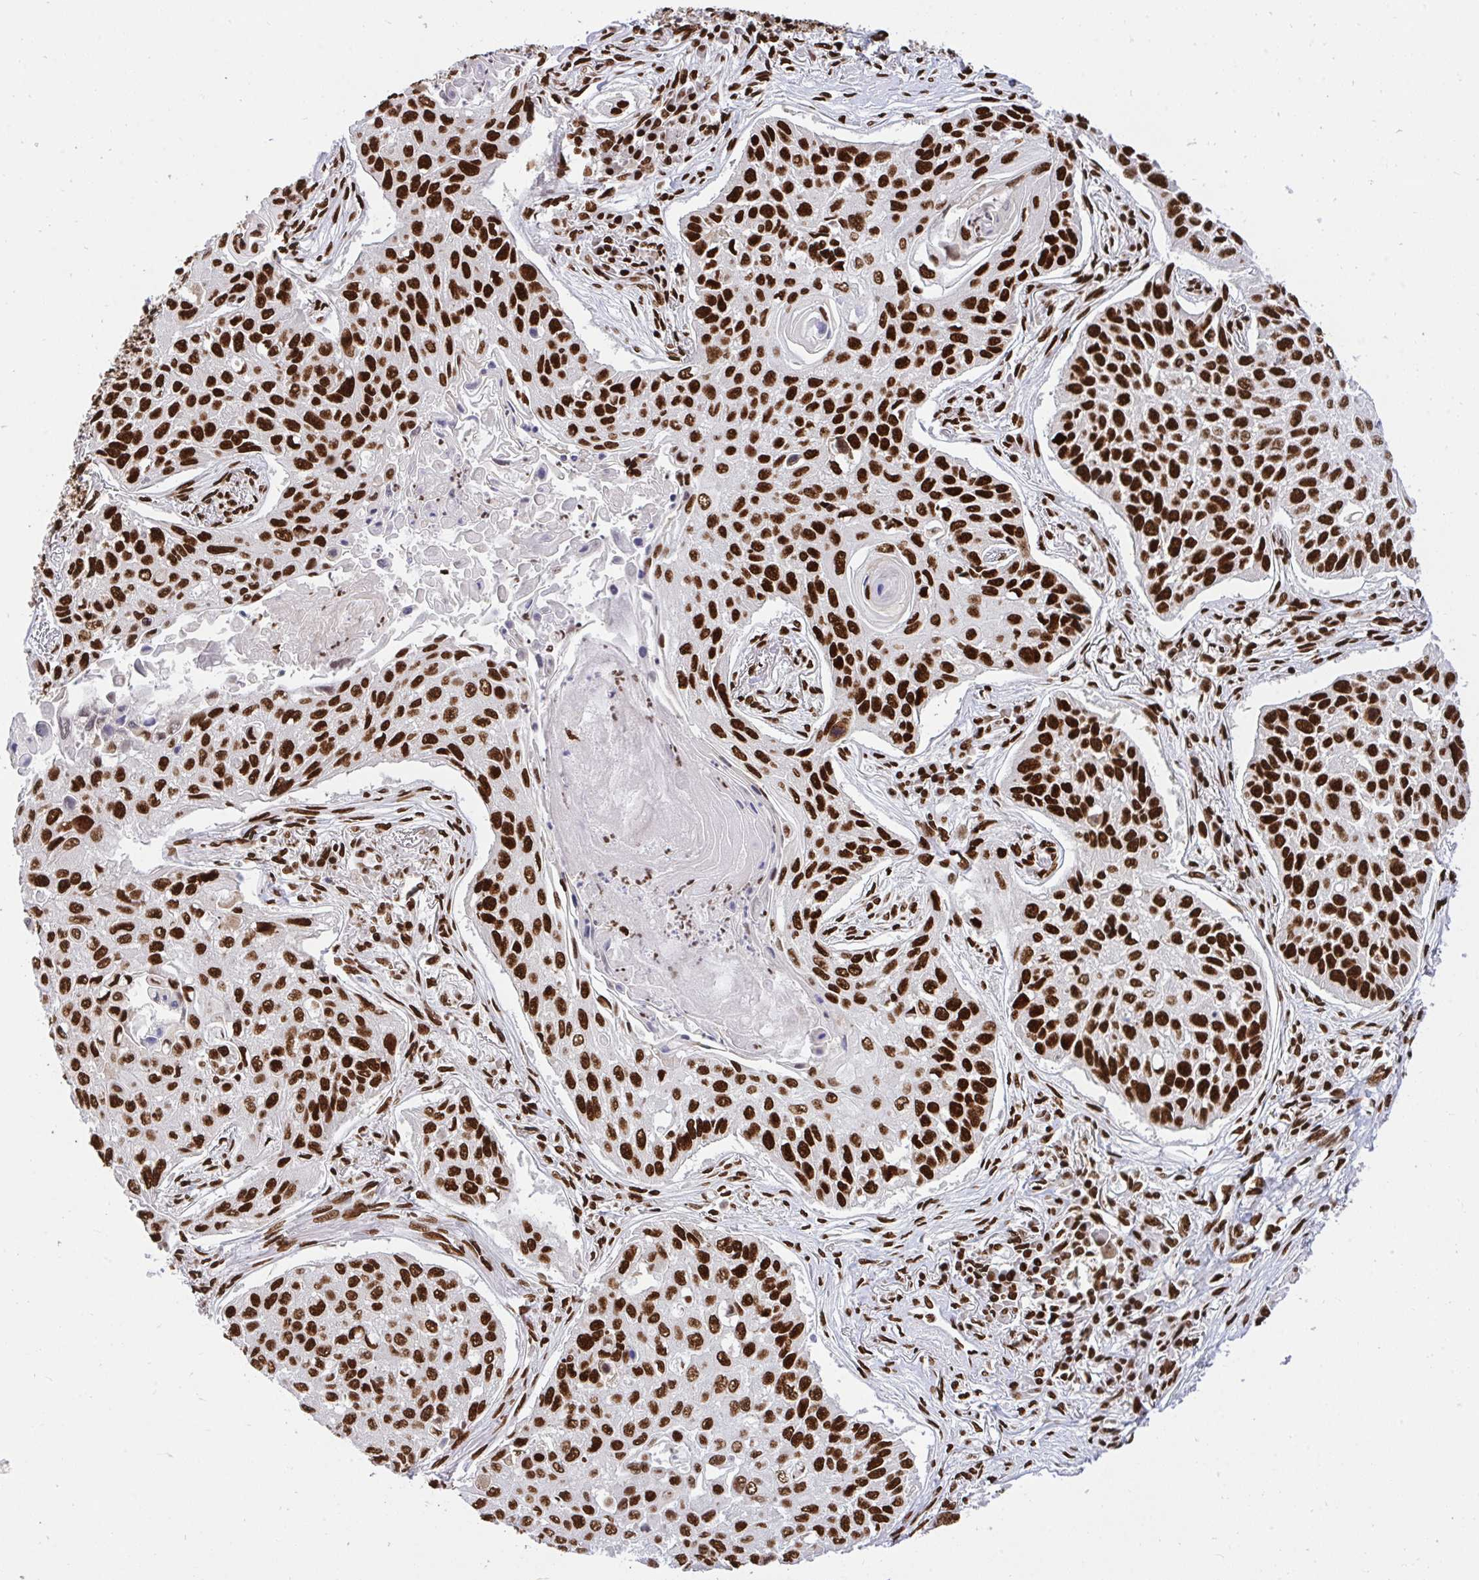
{"staining": {"intensity": "strong", "quantity": ">75%", "location": "nuclear"}, "tissue": "lung cancer", "cell_type": "Tumor cells", "image_type": "cancer", "snomed": [{"axis": "morphology", "description": "Squamous cell carcinoma, NOS"}, {"axis": "topography", "description": "Lung"}], "caption": "High-magnification brightfield microscopy of lung squamous cell carcinoma stained with DAB (3,3'-diaminobenzidine) (brown) and counterstained with hematoxylin (blue). tumor cells exhibit strong nuclear expression is appreciated in about>75% of cells. (Stains: DAB (3,3'-diaminobenzidine) in brown, nuclei in blue, Microscopy: brightfield microscopy at high magnification).", "gene": "HNRNPL", "patient": {"sex": "male", "age": 75}}